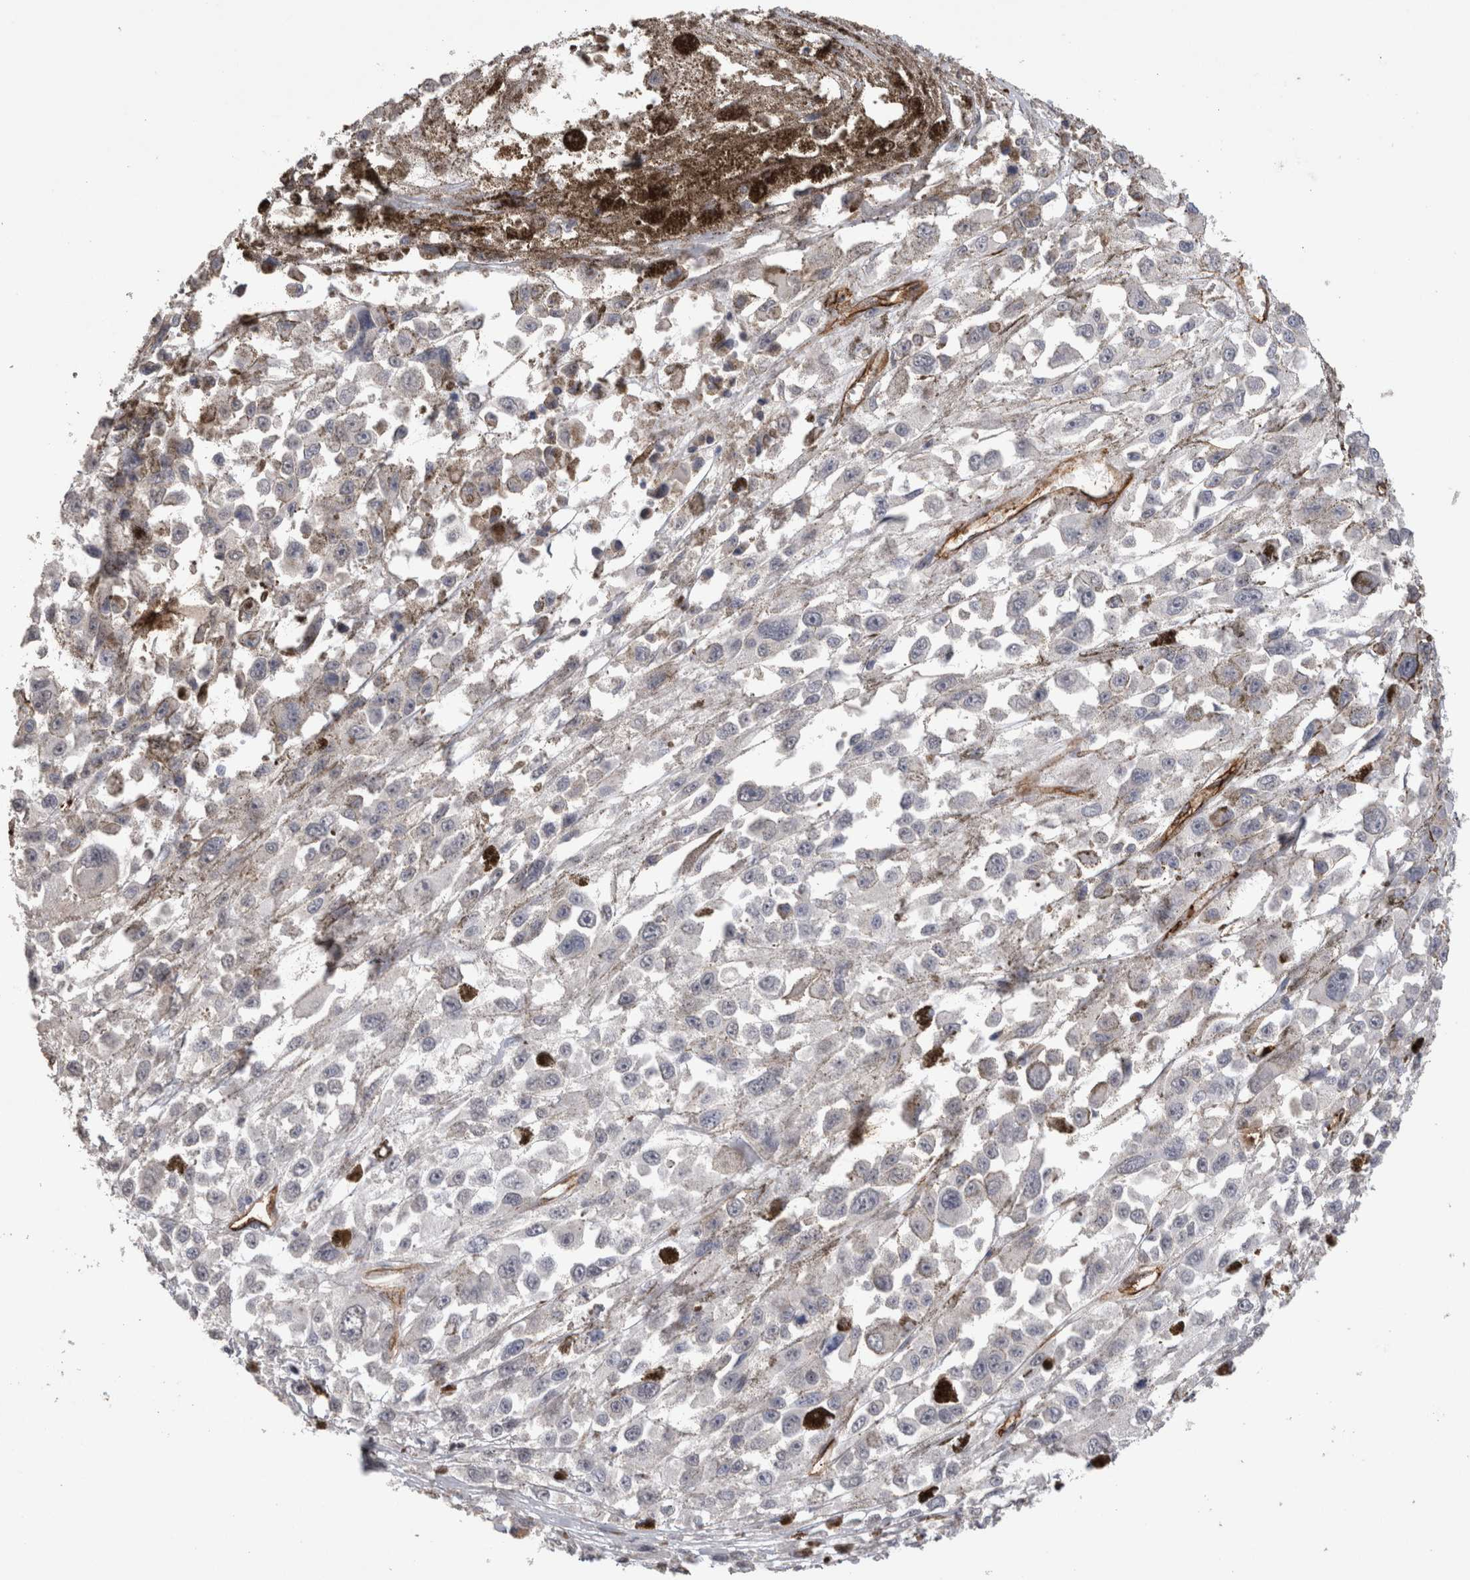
{"staining": {"intensity": "negative", "quantity": "none", "location": "none"}, "tissue": "melanoma", "cell_type": "Tumor cells", "image_type": "cancer", "snomed": [{"axis": "morphology", "description": "Malignant melanoma, Metastatic site"}, {"axis": "topography", "description": "Lymph node"}], "caption": "Tumor cells are negative for brown protein staining in malignant melanoma (metastatic site).", "gene": "CDH13", "patient": {"sex": "male", "age": 59}}